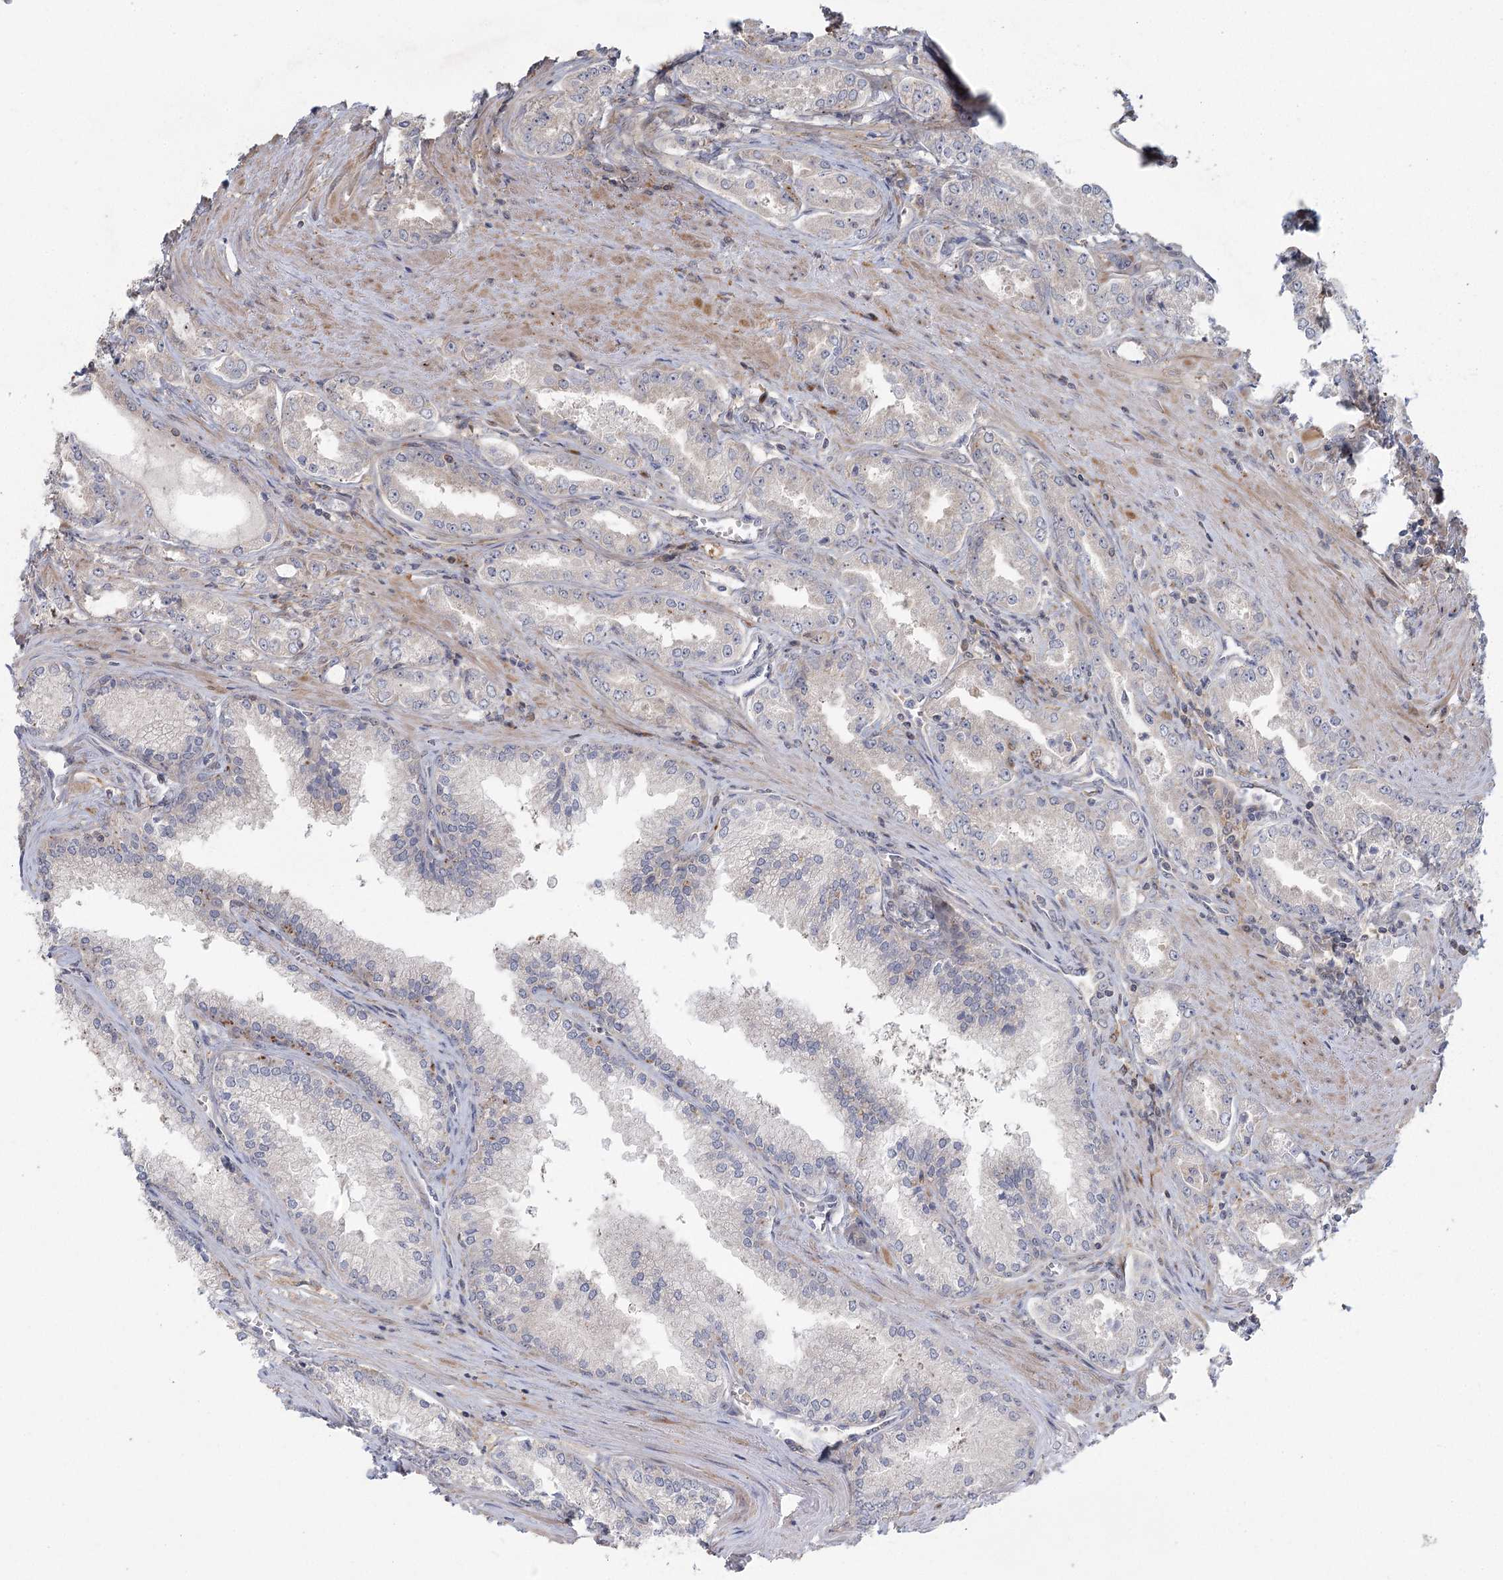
{"staining": {"intensity": "negative", "quantity": "none", "location": "none"}, "tissue": "prostate cancer", "cell_type": "Tumor cells", "image_type": "cancer", "snomed": [{"axis": "morphology", "description": "Adenocarcinoma, High grade"}, {"axis": "topography", "description": "Prostate"}], "caption": "This micrograph is of high-grade adenocarcinoma (prostate) stained with IHC to label a protein in brown with the nuclei are counter-stained blue. There is no staining in tumor cells.", "gene": "FAM110C", "patient": {"sex": "male", "age": 72}}